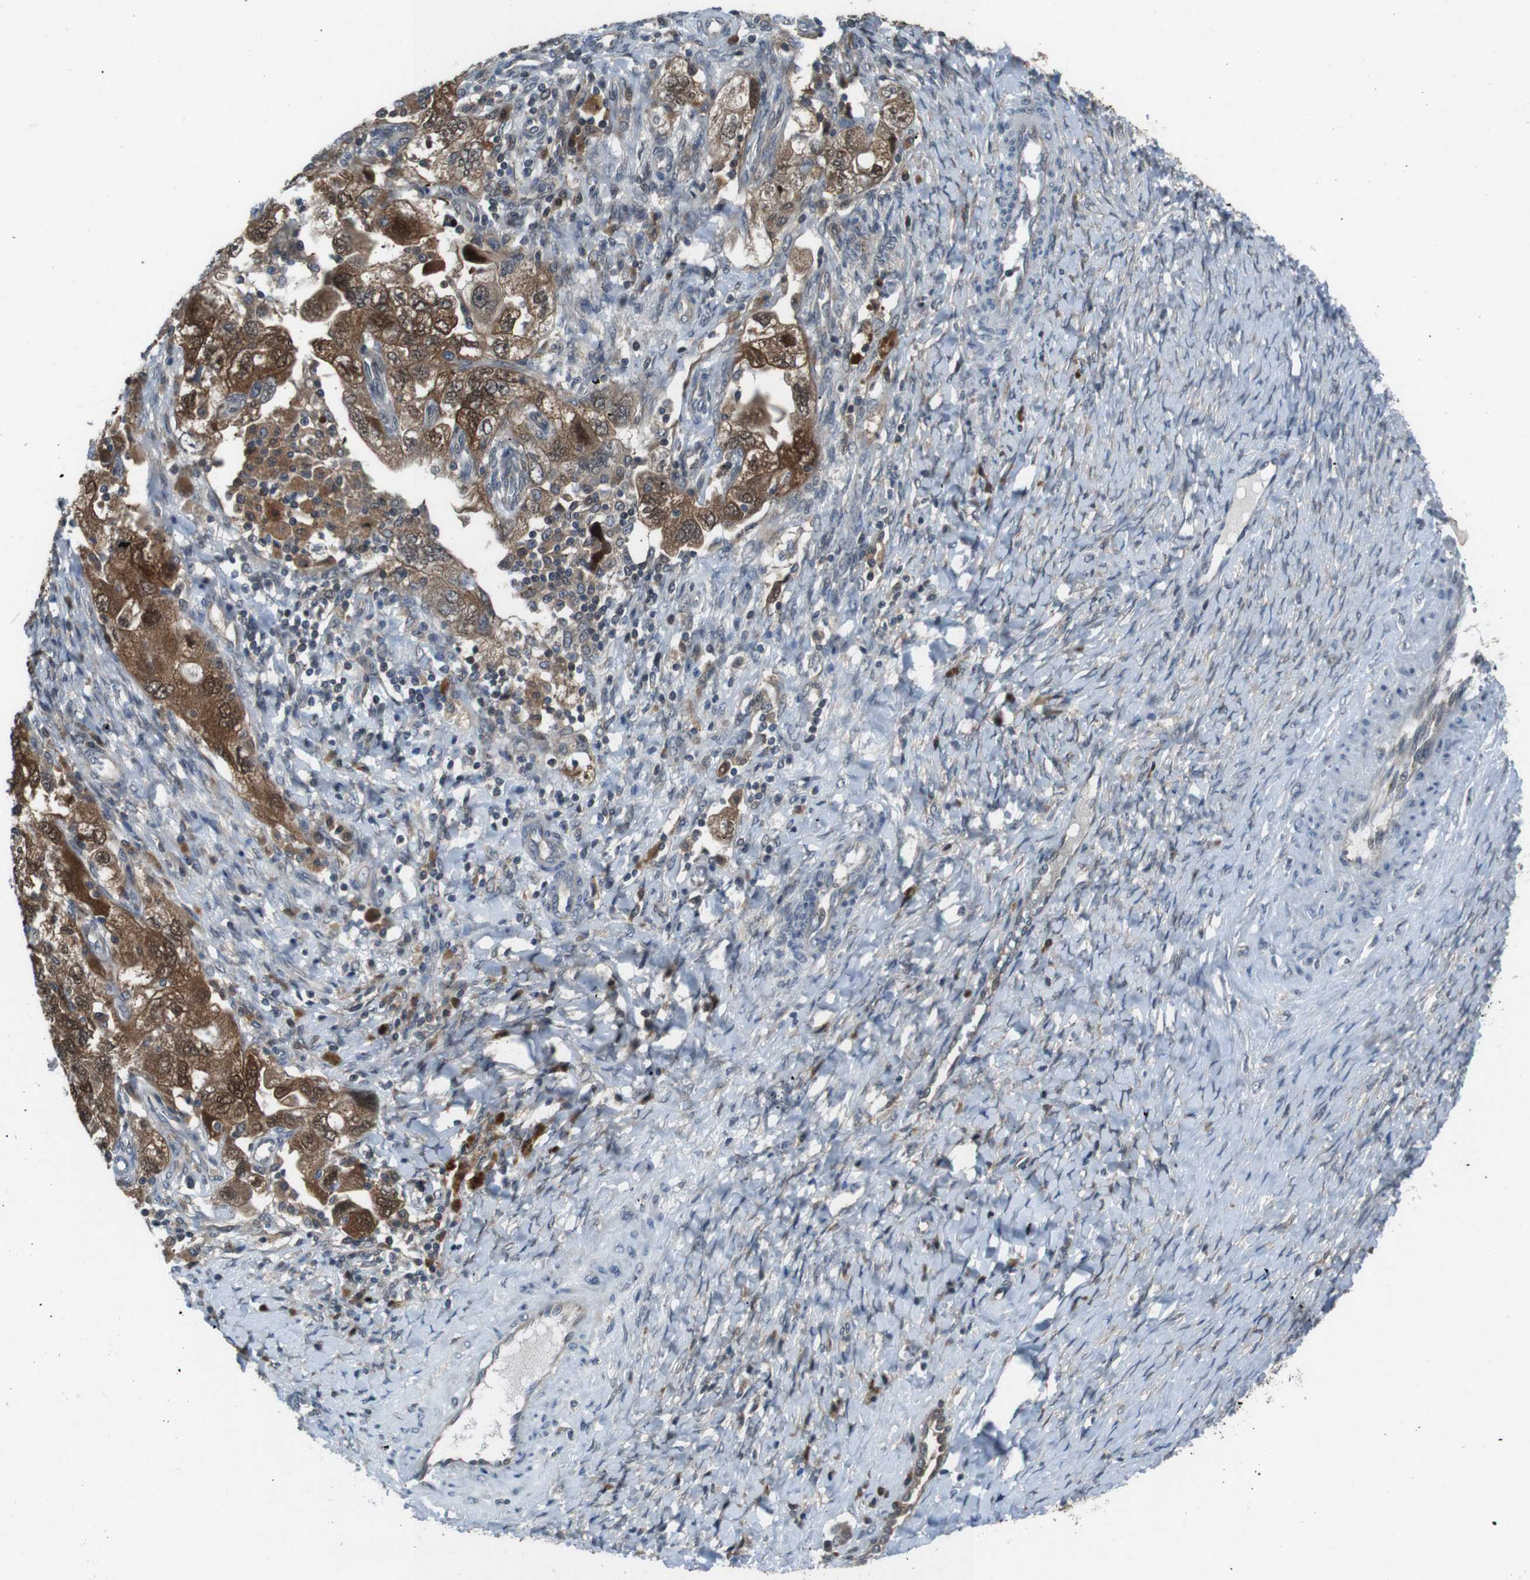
{"staining": {"intensity": "strong", "quantity": ">75%", "location": "cytoplasmic/membranous,nuclear"}, "tissue": "ovarian cancer", "cell_type": "Tumor cells", "image_type": "cancer", "snomed": [{"axis": "morphology", "description": "Carcinoma, NOS"}, {"axis": "morphology", "description": "Cystadenocarcinoma, serous, NOS"}, {"axis": "topography", "description": "Ovary"}], "caption": "Immunohistochemical staining of ovarian cancer (carcinoma) reveals high levels of strong cytoplasmic/membranous and nuclear positivity in approximately >75% of tumor cells.", "gene": "LRP5", "patient": {"sex": "female", "age": 69}}